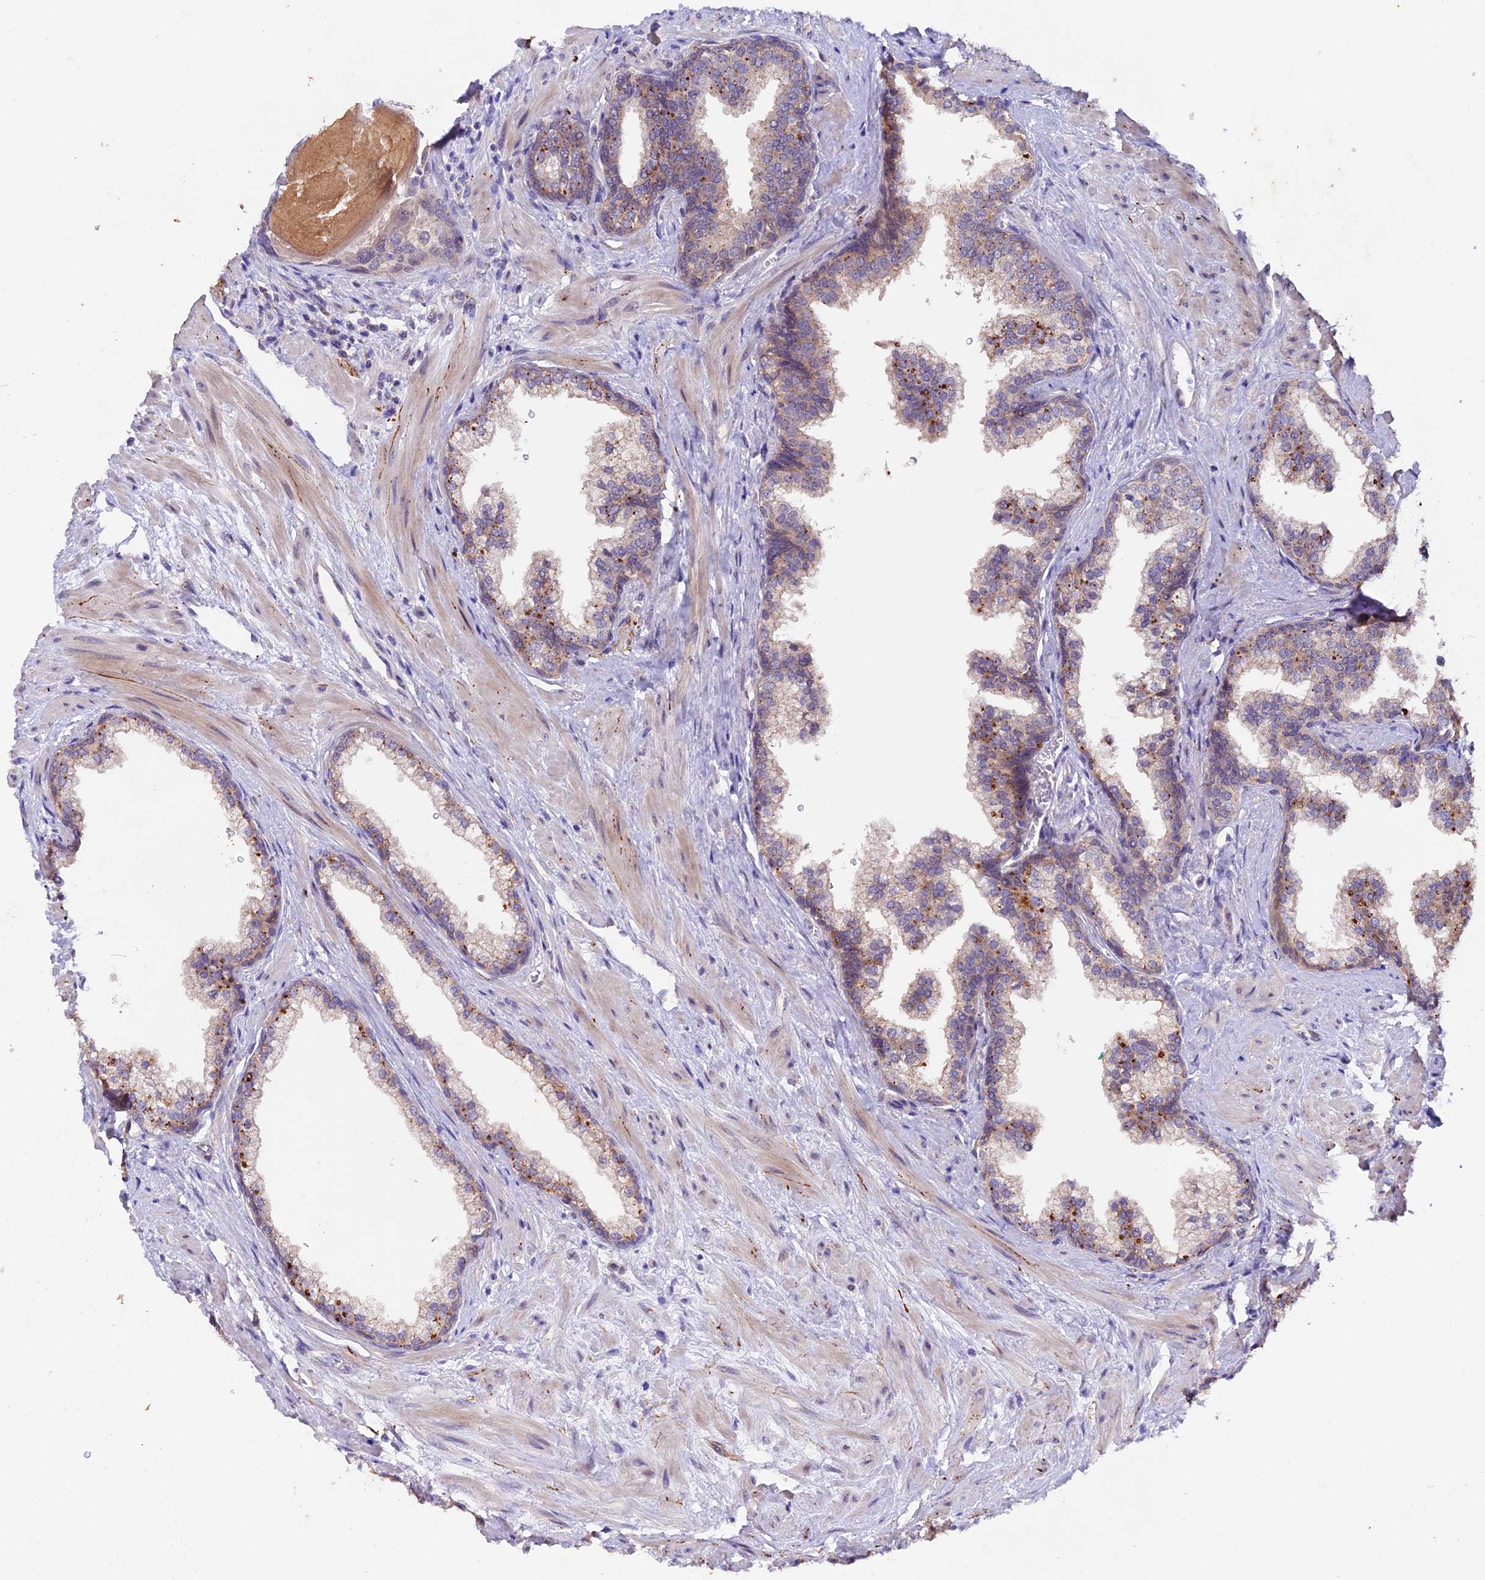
{"staining": {"intensity": "weak", "quantity": "25%-75%", "location": "cytoplasmic/membranous"}, "tissue": "prostate", "cell_type": "Glandular cells", "image_type": "normal", "snomed": [{"axis": "morphology", "description": "Normal tissue, NOS"}, {"axis": "topography", "description": "Prostate"}], "caption": "IHC image of benign prostate: human prostate stained using IHC reveals low levels of weak protein expression localized specifically in the cytoplasmic/membranous of glandular cells, appearing as a cytoplasmic/membranous brown color.", "gene": "NCK2", "patient": {"sex": "male", "age": 57}}